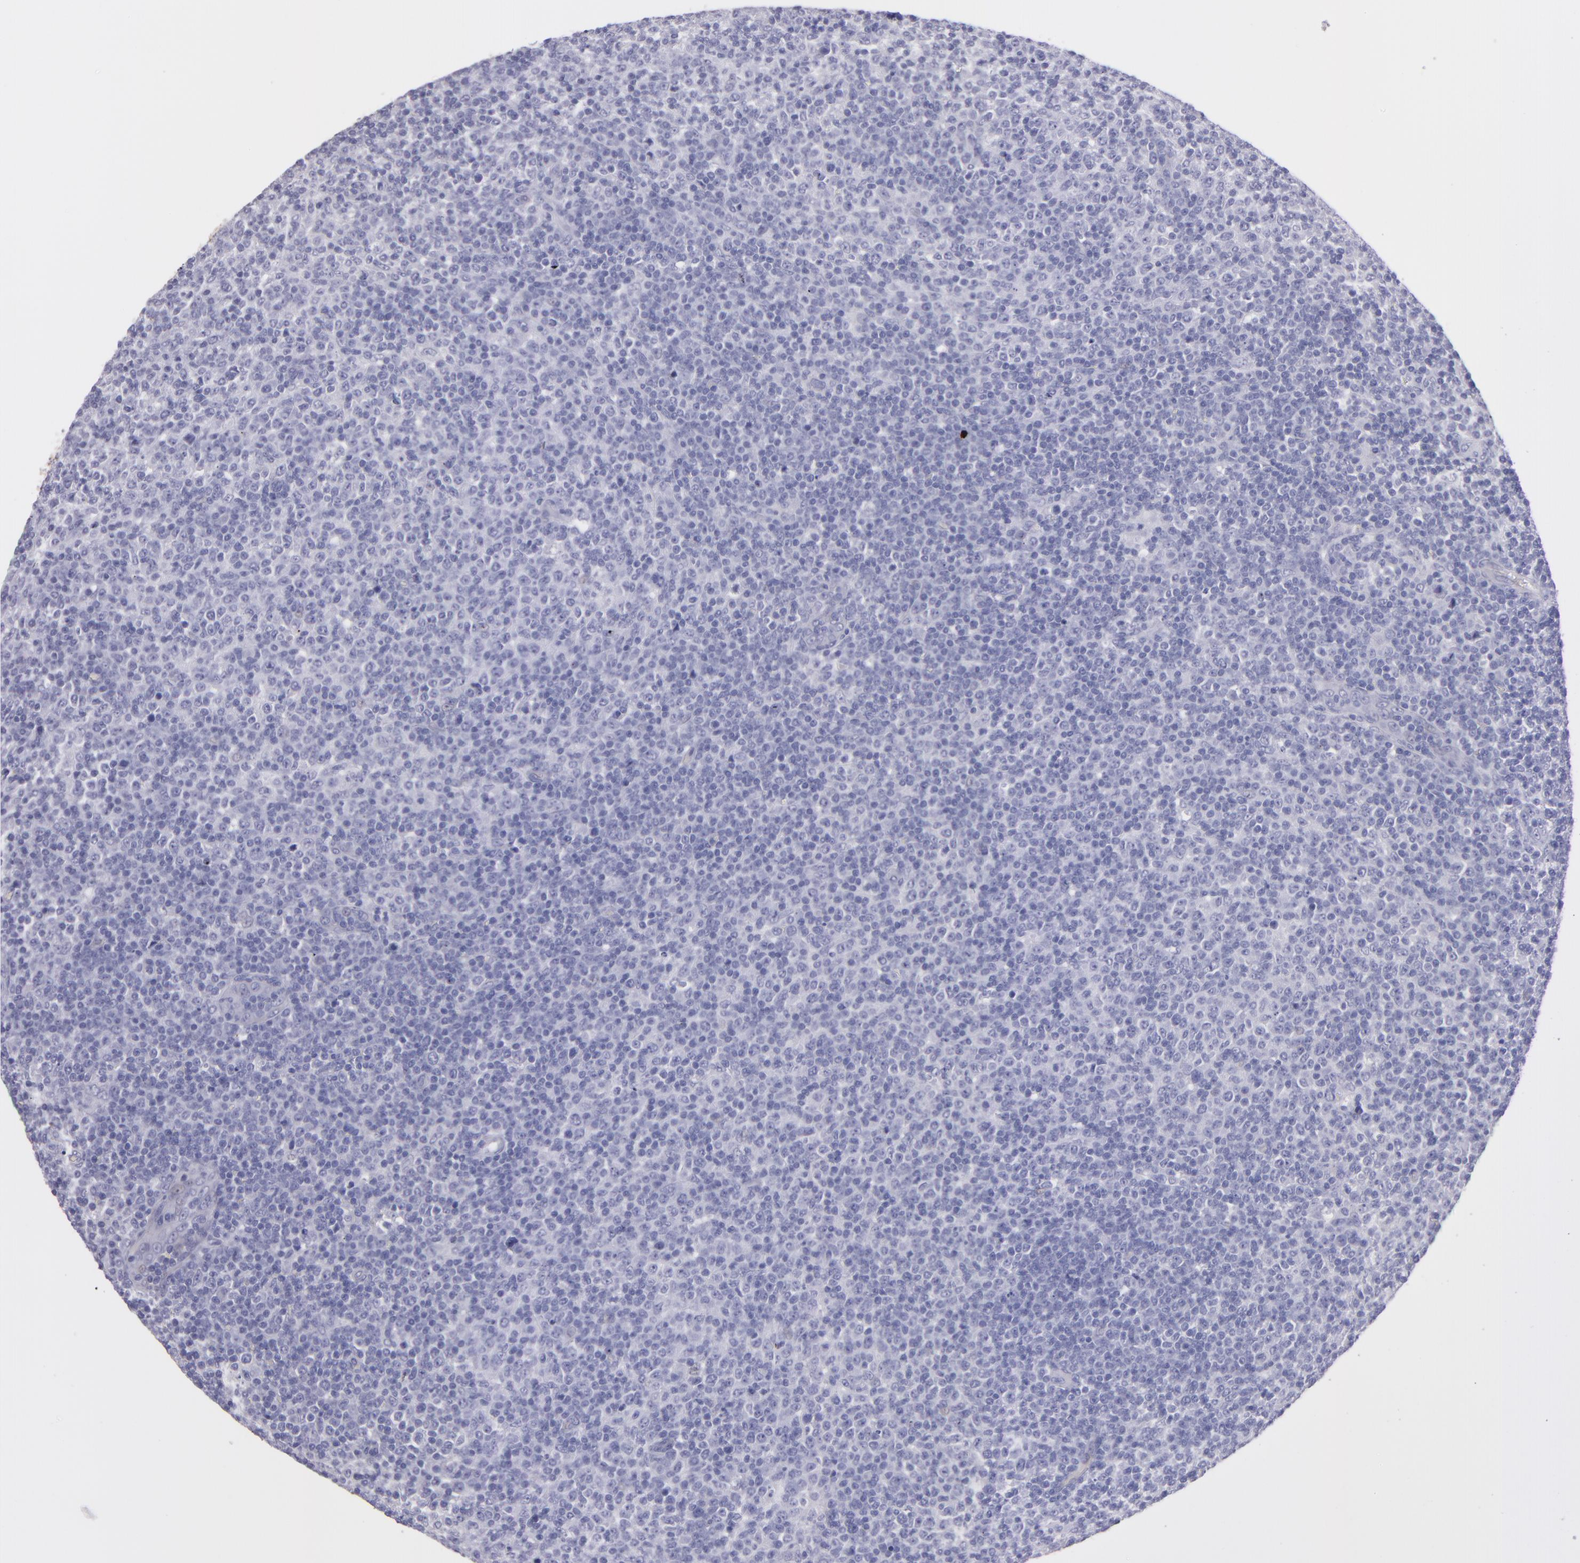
{"staining": {"intensity": "negative", "quantity": "none", "location": "none"}, "tissue": "lymphoma", "cell_type": "Tumor cells", "image_type": "cancer", "snomed": [{"axis": "morphology", "description": "Malignant lymphoma, non-Hodgkin's type, Low grade"}, {"axis": "topography", "description": "Lymph node"}], "caption": "Low-grade malignant lymphoma, non-Hodgkin's type stained for a protein using IHC demonstrates no expression tumor cells.", "gene": "TG", "patient": {"sex": "male", "age": 70}}